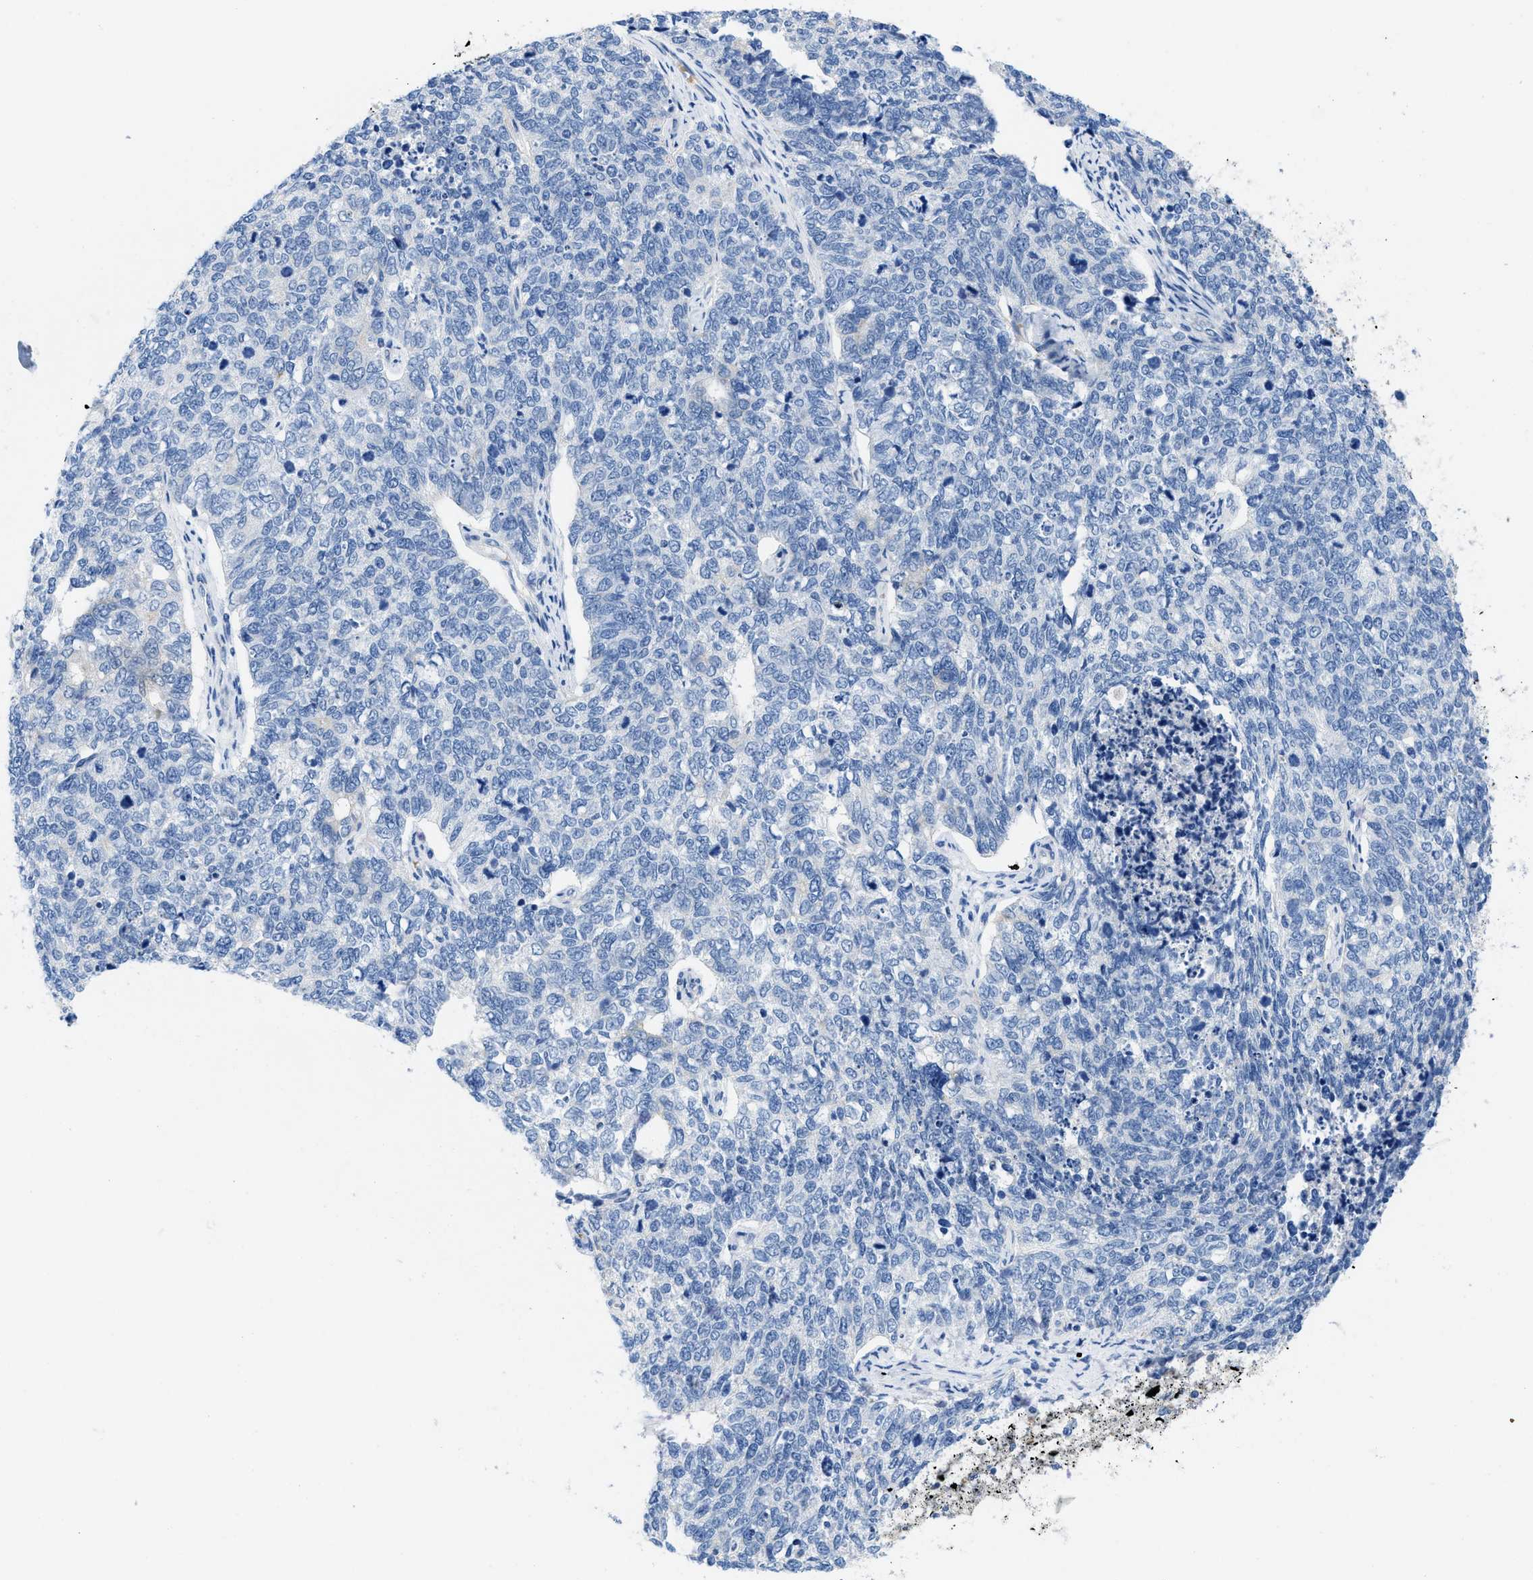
{"staining": {"intensity": "negative", "quantity": "none", "location": "none"}, "tissue": "cervical cancer", "cell_type": "Tumor cells", "image_type": "cancer", "snomed": [{"axis": "morphology", "description": "Squamous cell carcinoma, NOS"}, {"axis": "topography", "description": "Cervix"}], "caption": "Tumor cells show no significant expression in cervical cancer (squamous cell carcinoma).", "gene": "BPGM", "patient": {"sex": "female", "age": 63}}